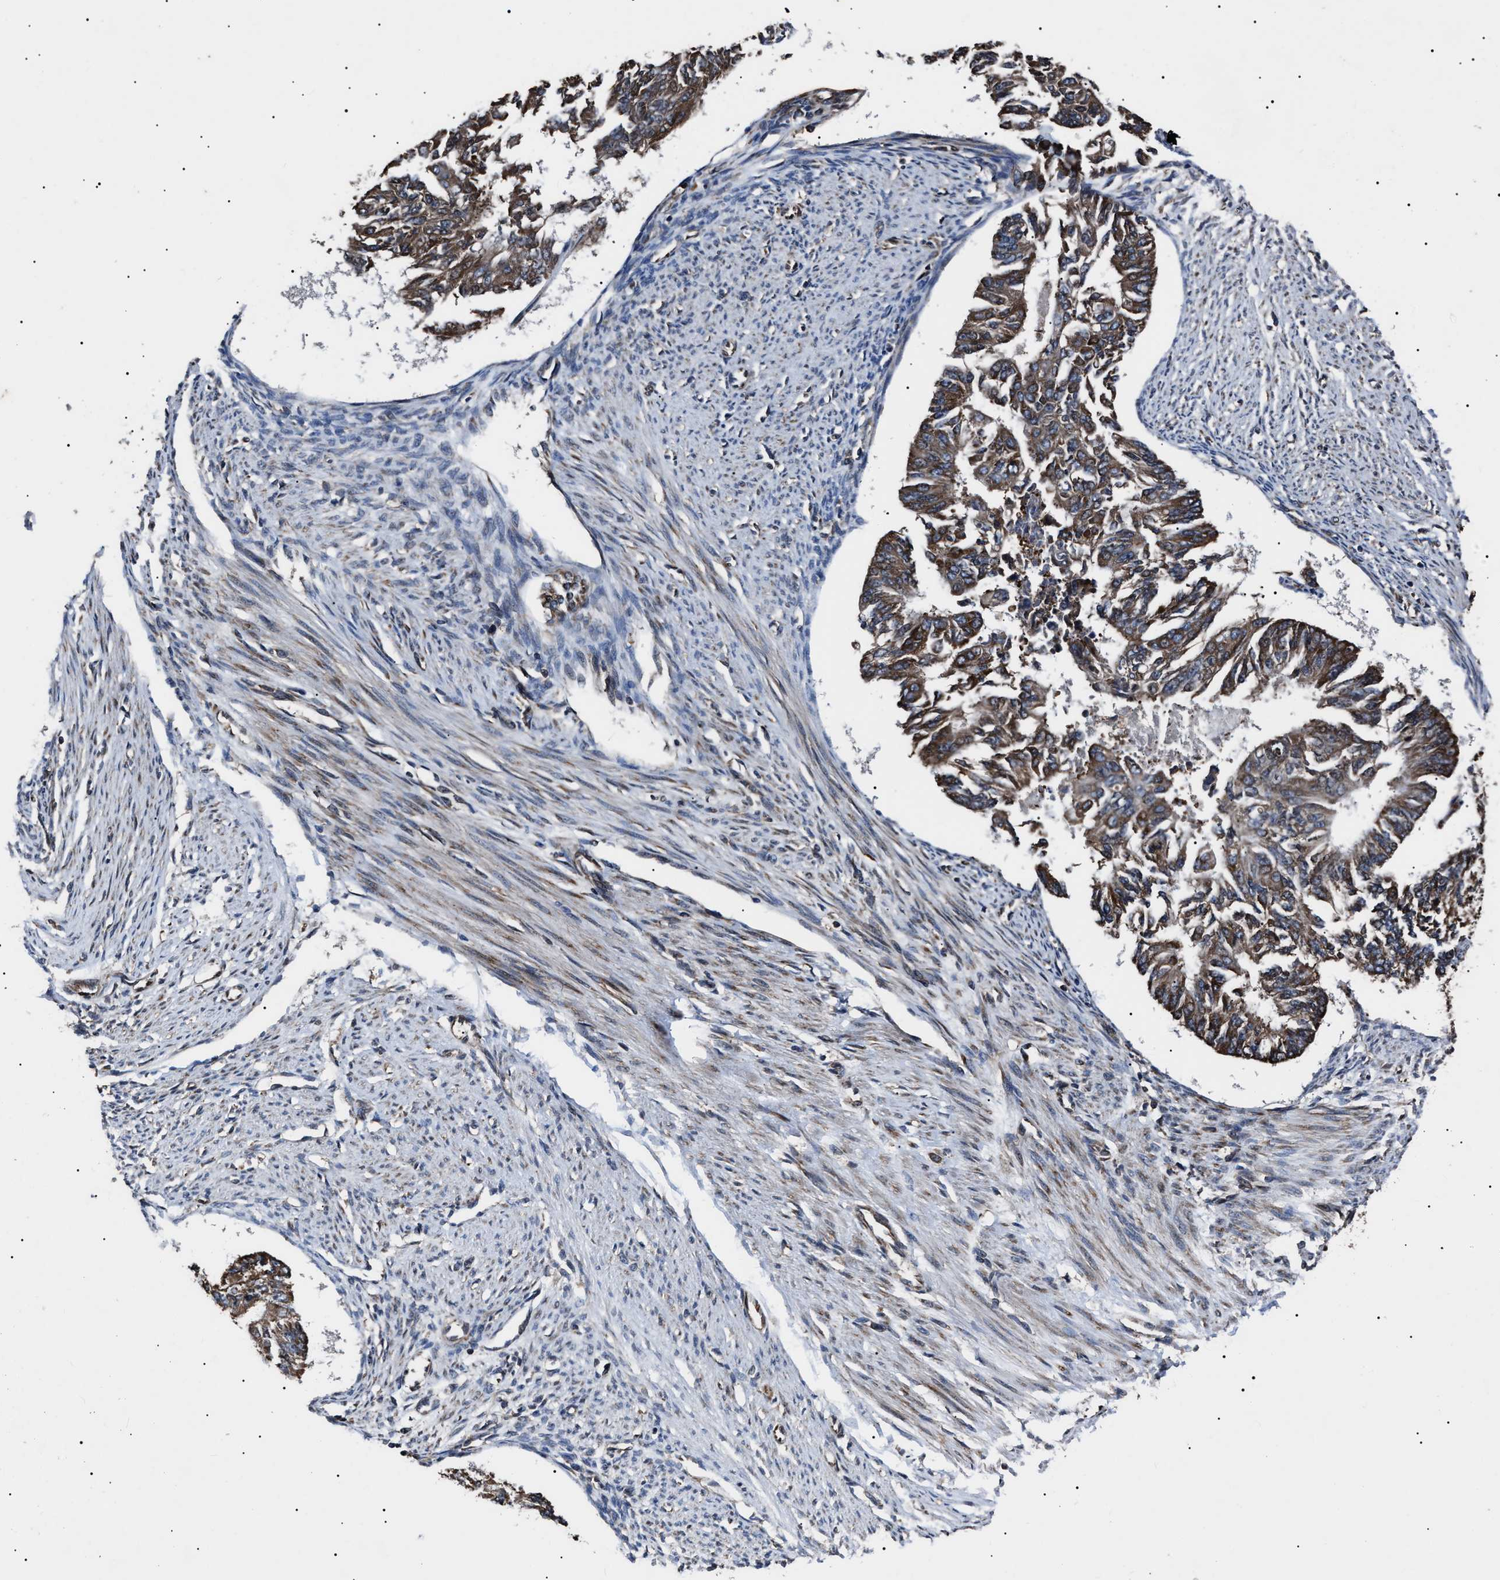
{"staining": {"intensity": "moderate", "quantity": ">75%", "location": "cytoplasmic/membranous"}, "tissue": "endometrial cancer", "cell_type": "Tumor cells", "image_type": "cancer", "snomed": [{"axis": "morphology", "description": "Adenocarcinoma, NOS"}, {"axis": "topography", "description": "Endometrium"}], "caption": "Endometrial cancer stained with a protein marker demonstrates moderate staining in tumor cells.", "gene": "CCT8", "patient": {"sex": "female", "age": 32}}